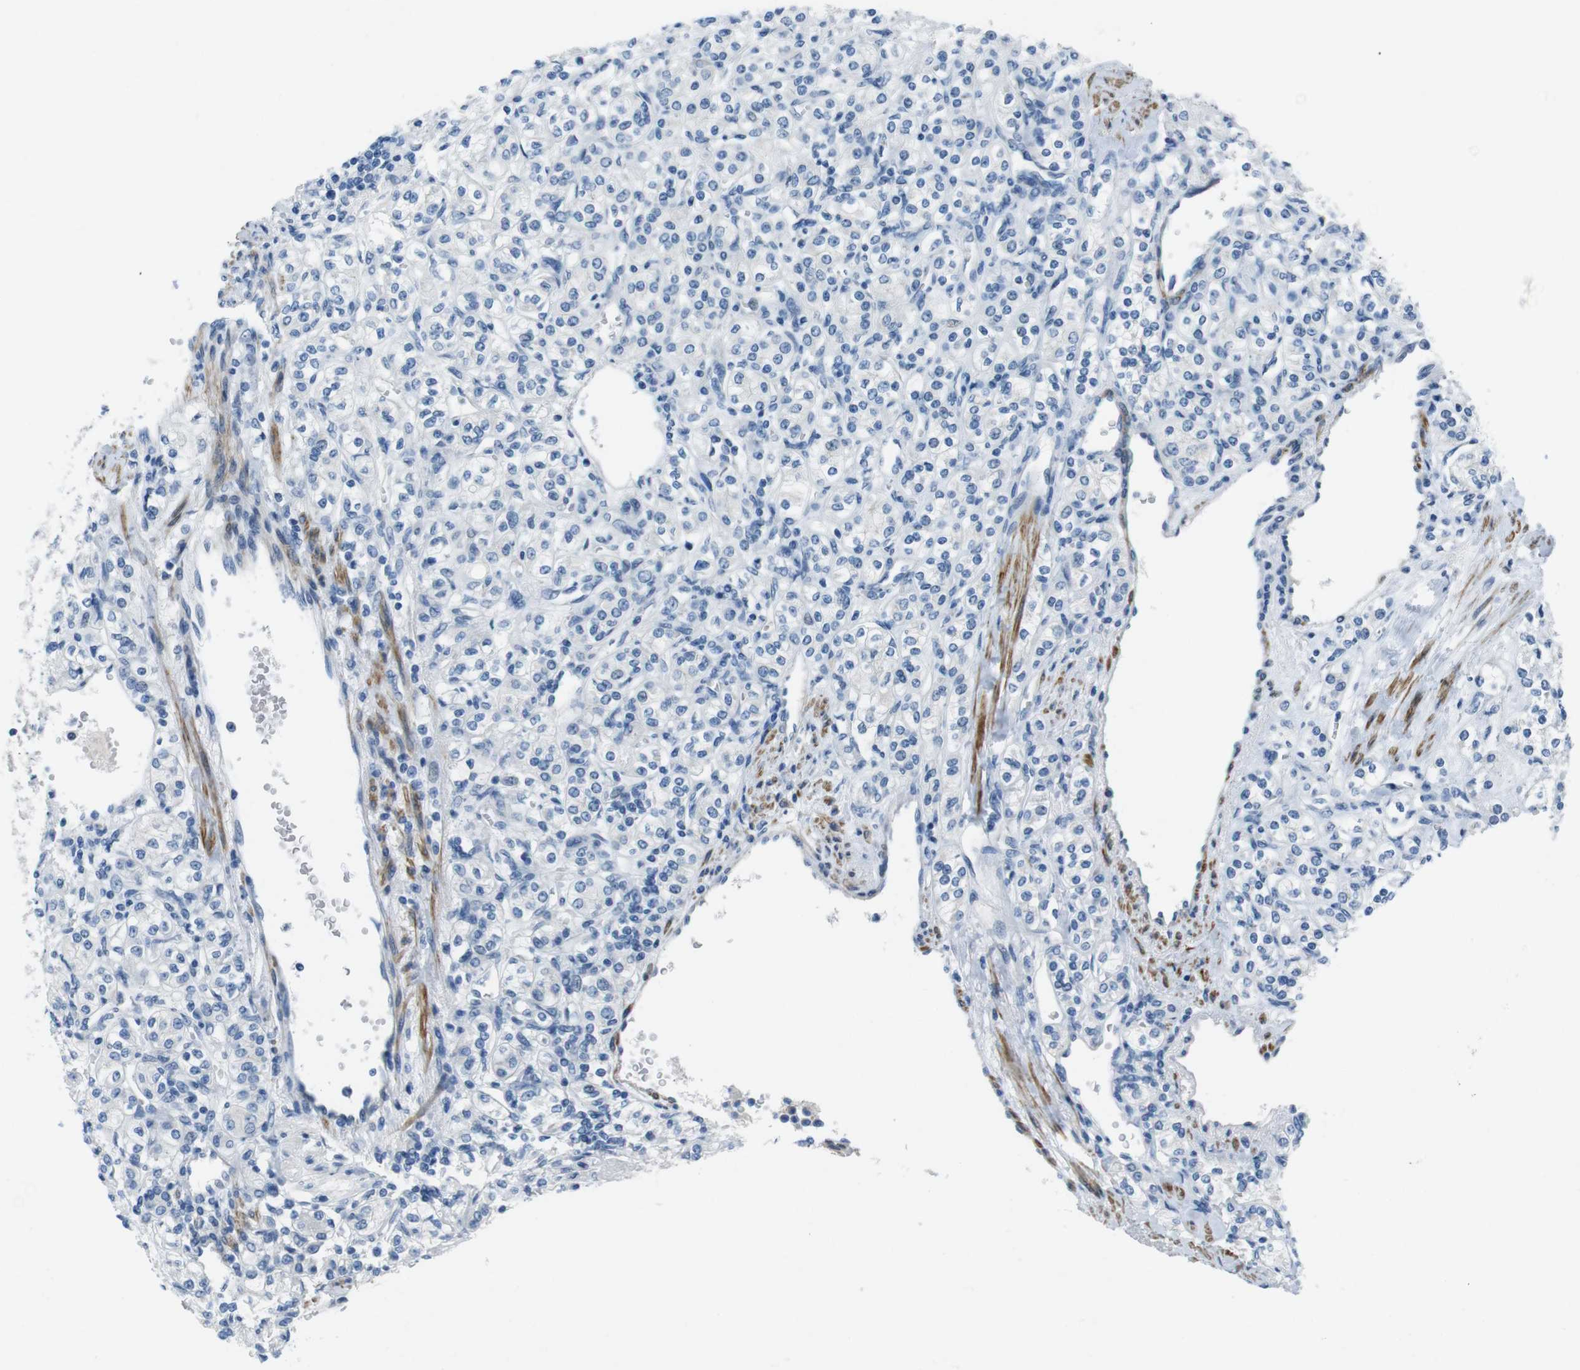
{"staining": {"intensity": "negative", "quantity": "none", "location": "none"}, "tissue": "renal cancer", "cell_type": "Tumor cells", "image_type": "cancer", "snomed": [{"axis": "morphology", "description": "Adenocarcinoma, NOS"}, {"axis": "topography", "description": "Kidney"}], "caption": "A high-resolution micrograph shows immunohistochemistry (IHC) staining of renal cancer (adenocarcinoma), which reveals no significant staining in tumor cells.", "gene": "HRH2", "patient": {"sex": "male", "age": 77}}